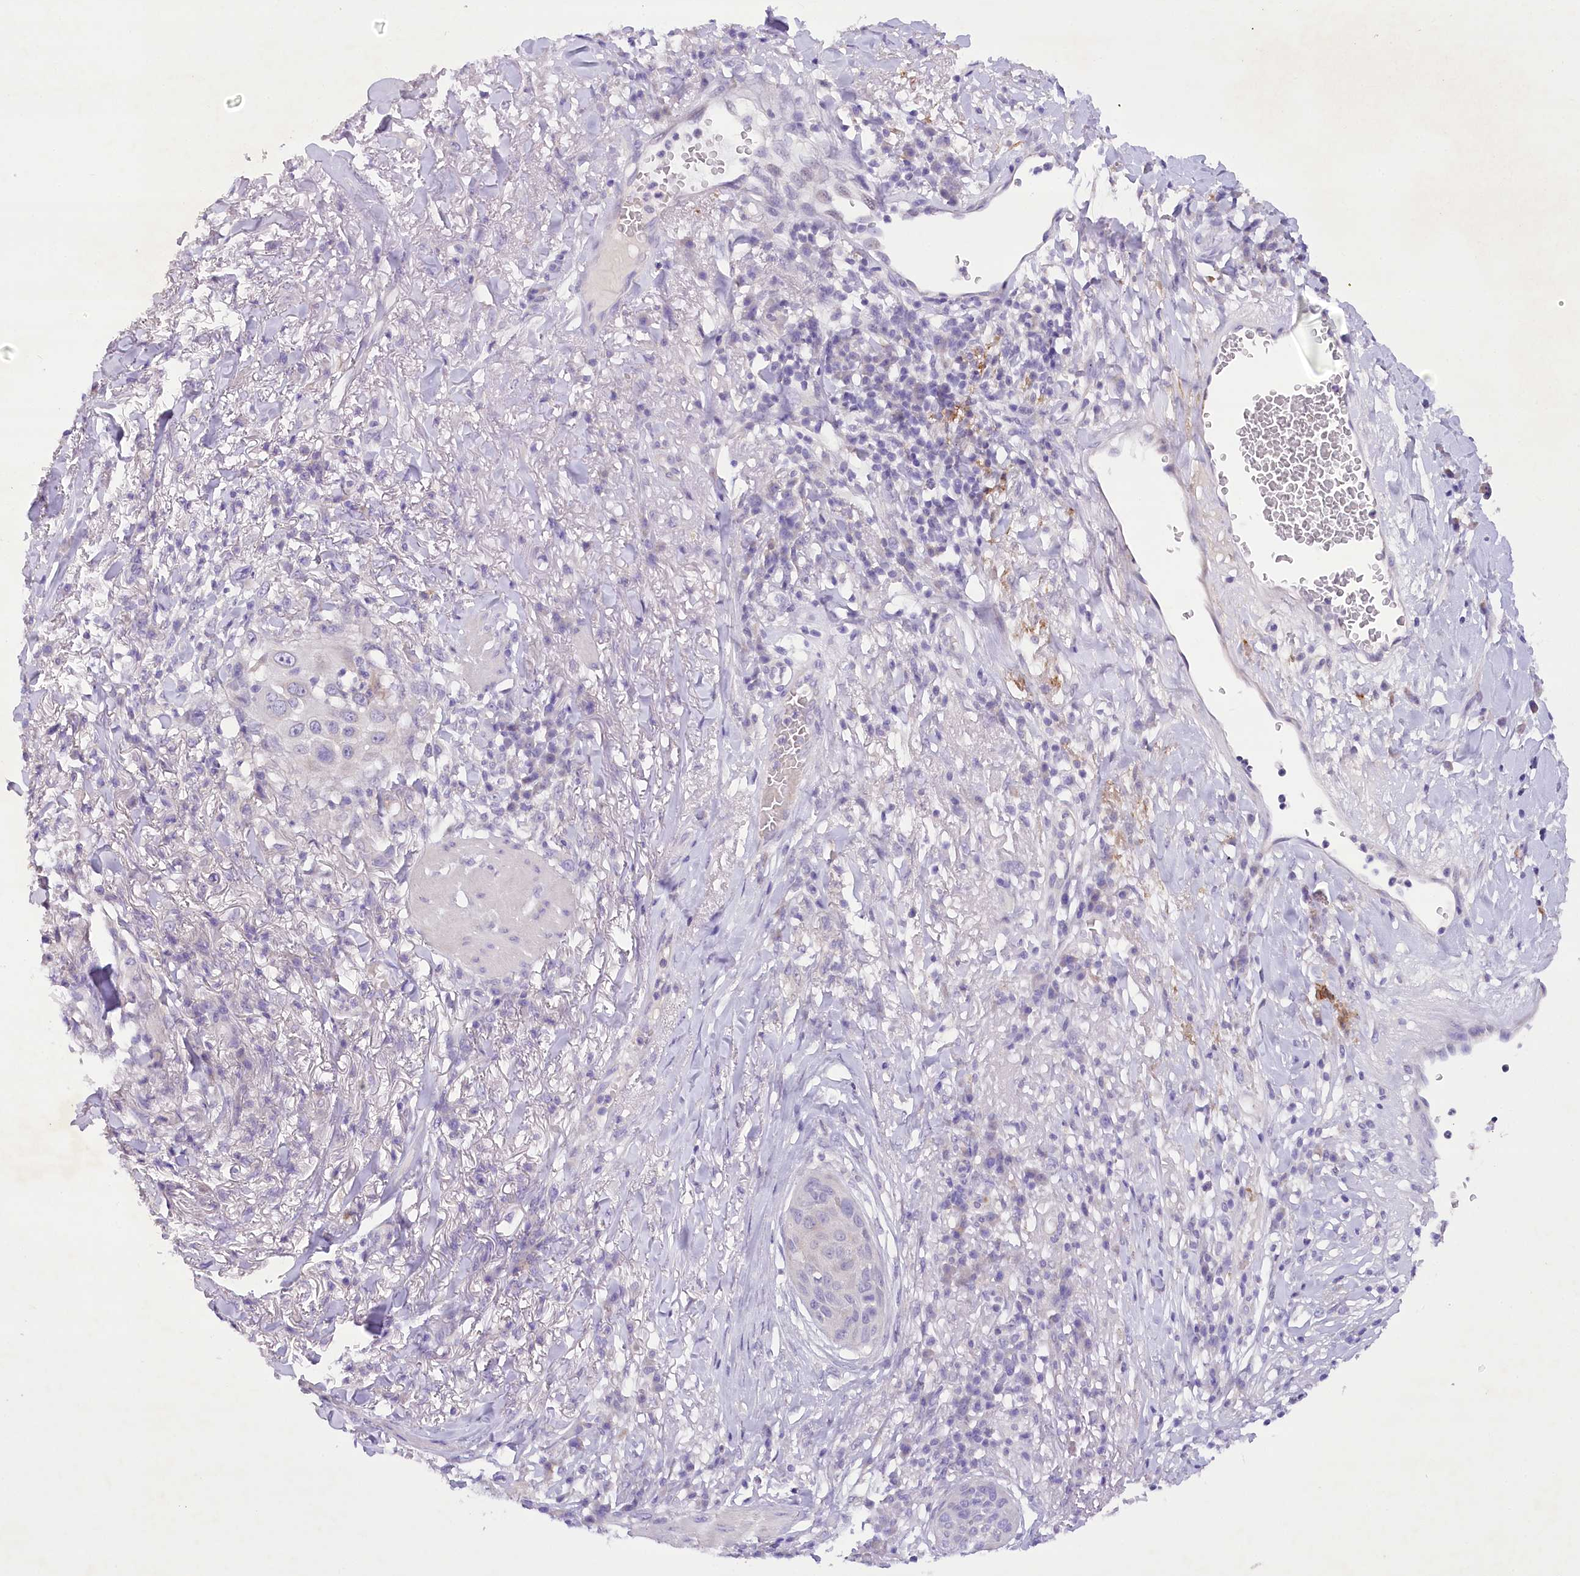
{"staining": {"intensity": "negative", "quantity": "none", "location": "none"}, "tissue": "skin cancer", "cell_type": "Tumor cells", "image_type": "cancer", "snomed": [{"axis": "morphology", "description": "Squamous cell carcinoma, NOS"}, {"axis": "topography", "description": "Skin"}], "caption": "Immunohistochemistry (IHC) histopathology image of human skin squamous cell carcinoma stained for a protein (brown), which demonstrates no expression in tumor cells.", "gene": "DCUN1D1", "patient": {"sex": "female", "age": 44}}